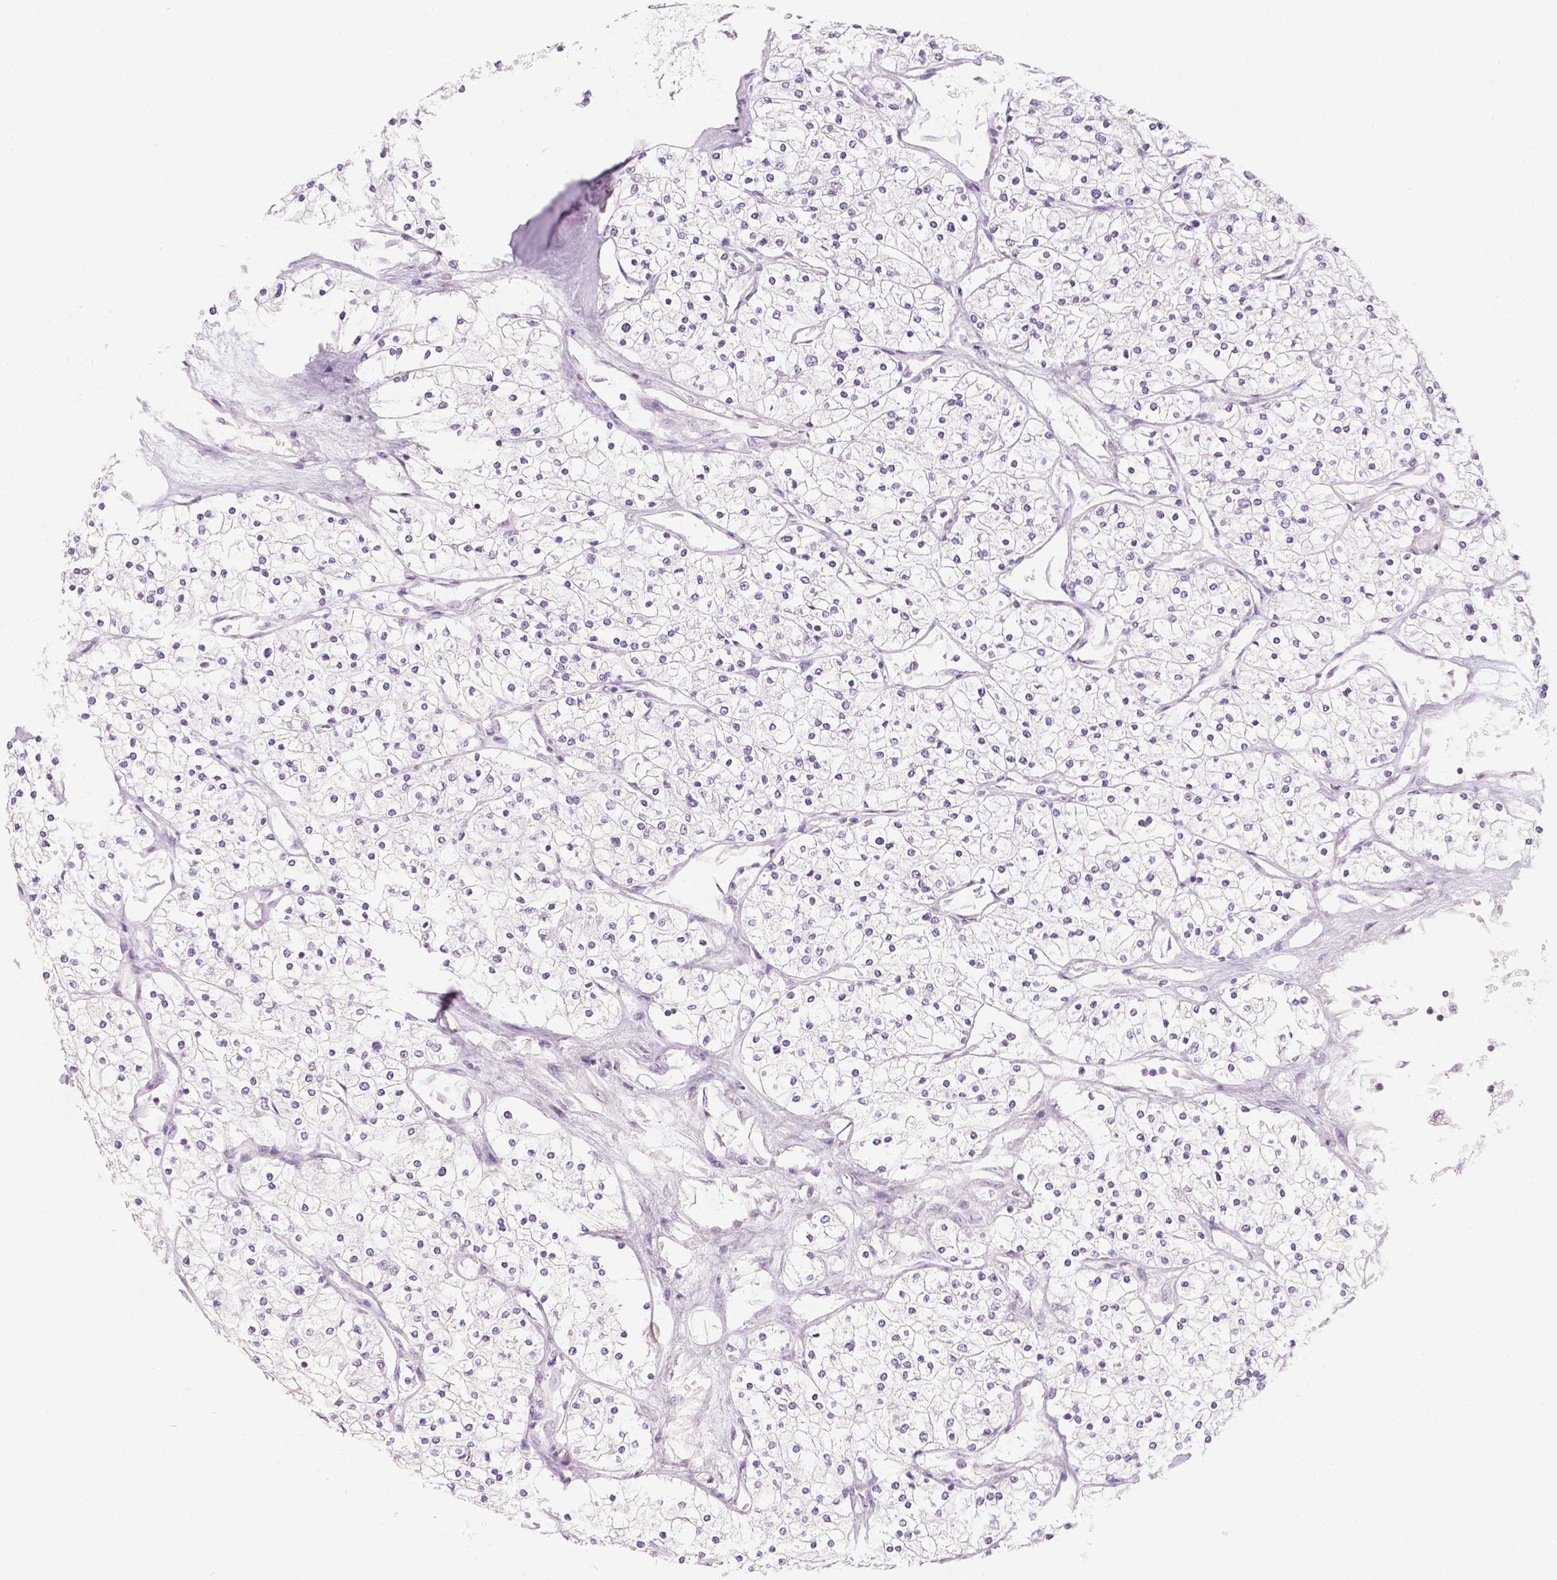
{"staining": {"intensity": "negative", "quantity": "none", "location": "none"}, "tissue": "renal cancer", "cell_type": "Tumor cells", "image_type": "cancer", "snomed": [{"axis": "morphology", "description": "Adenocarcinoma, NOS"}, {"axis": "topography", "description": "Kidney"}], "caption": "High magnification brightfield microscopy of renal cancer (adenocarcinoma) stained with DAB (3,3'-diaminobenzidine) (brown) and counterstained with hematoxylin (blue): tumor cells show no significant staining.", "gene": "KDM5B", "patient": {"sex": "male", "age": 80}}